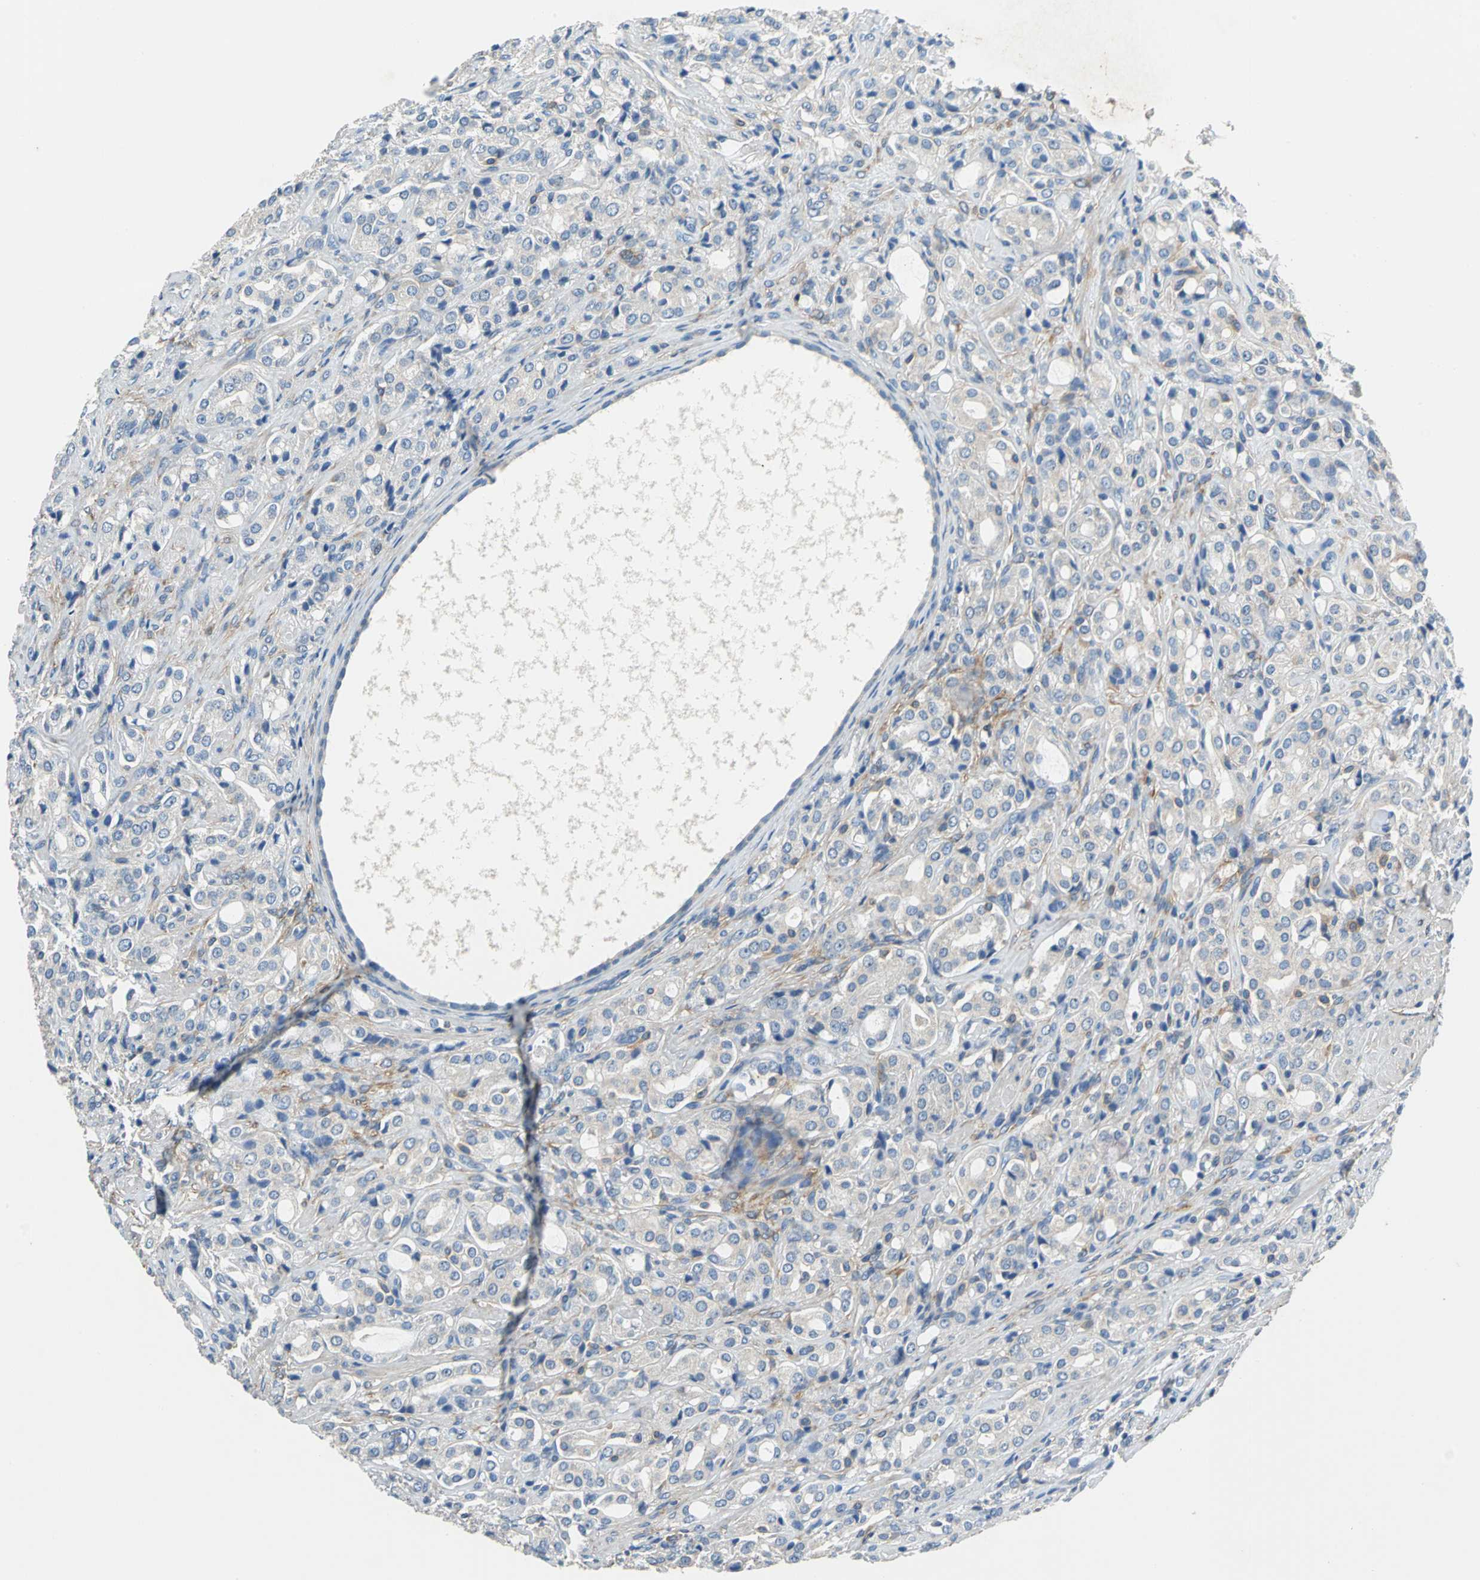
{"staining": {"intensity": "weak", "quantity": "<25%", "location": "cytoplasmic/membranous"}, "tissue": "prostate cancer", "cell_type": "Tumor cells", "image_type": "cancer", "snomed": [{"axis": "morphology", "description": "Adenocarcinoma, High grade"}, {"axis": "topography", "description": "Prostate"}], "caption": "There is no significant positivity in tumor cells of prostate cancer (adenocarcinoma (high-grade)).", "gene": "PRKCA", "patient": {"sex": "male", "age": 72}}